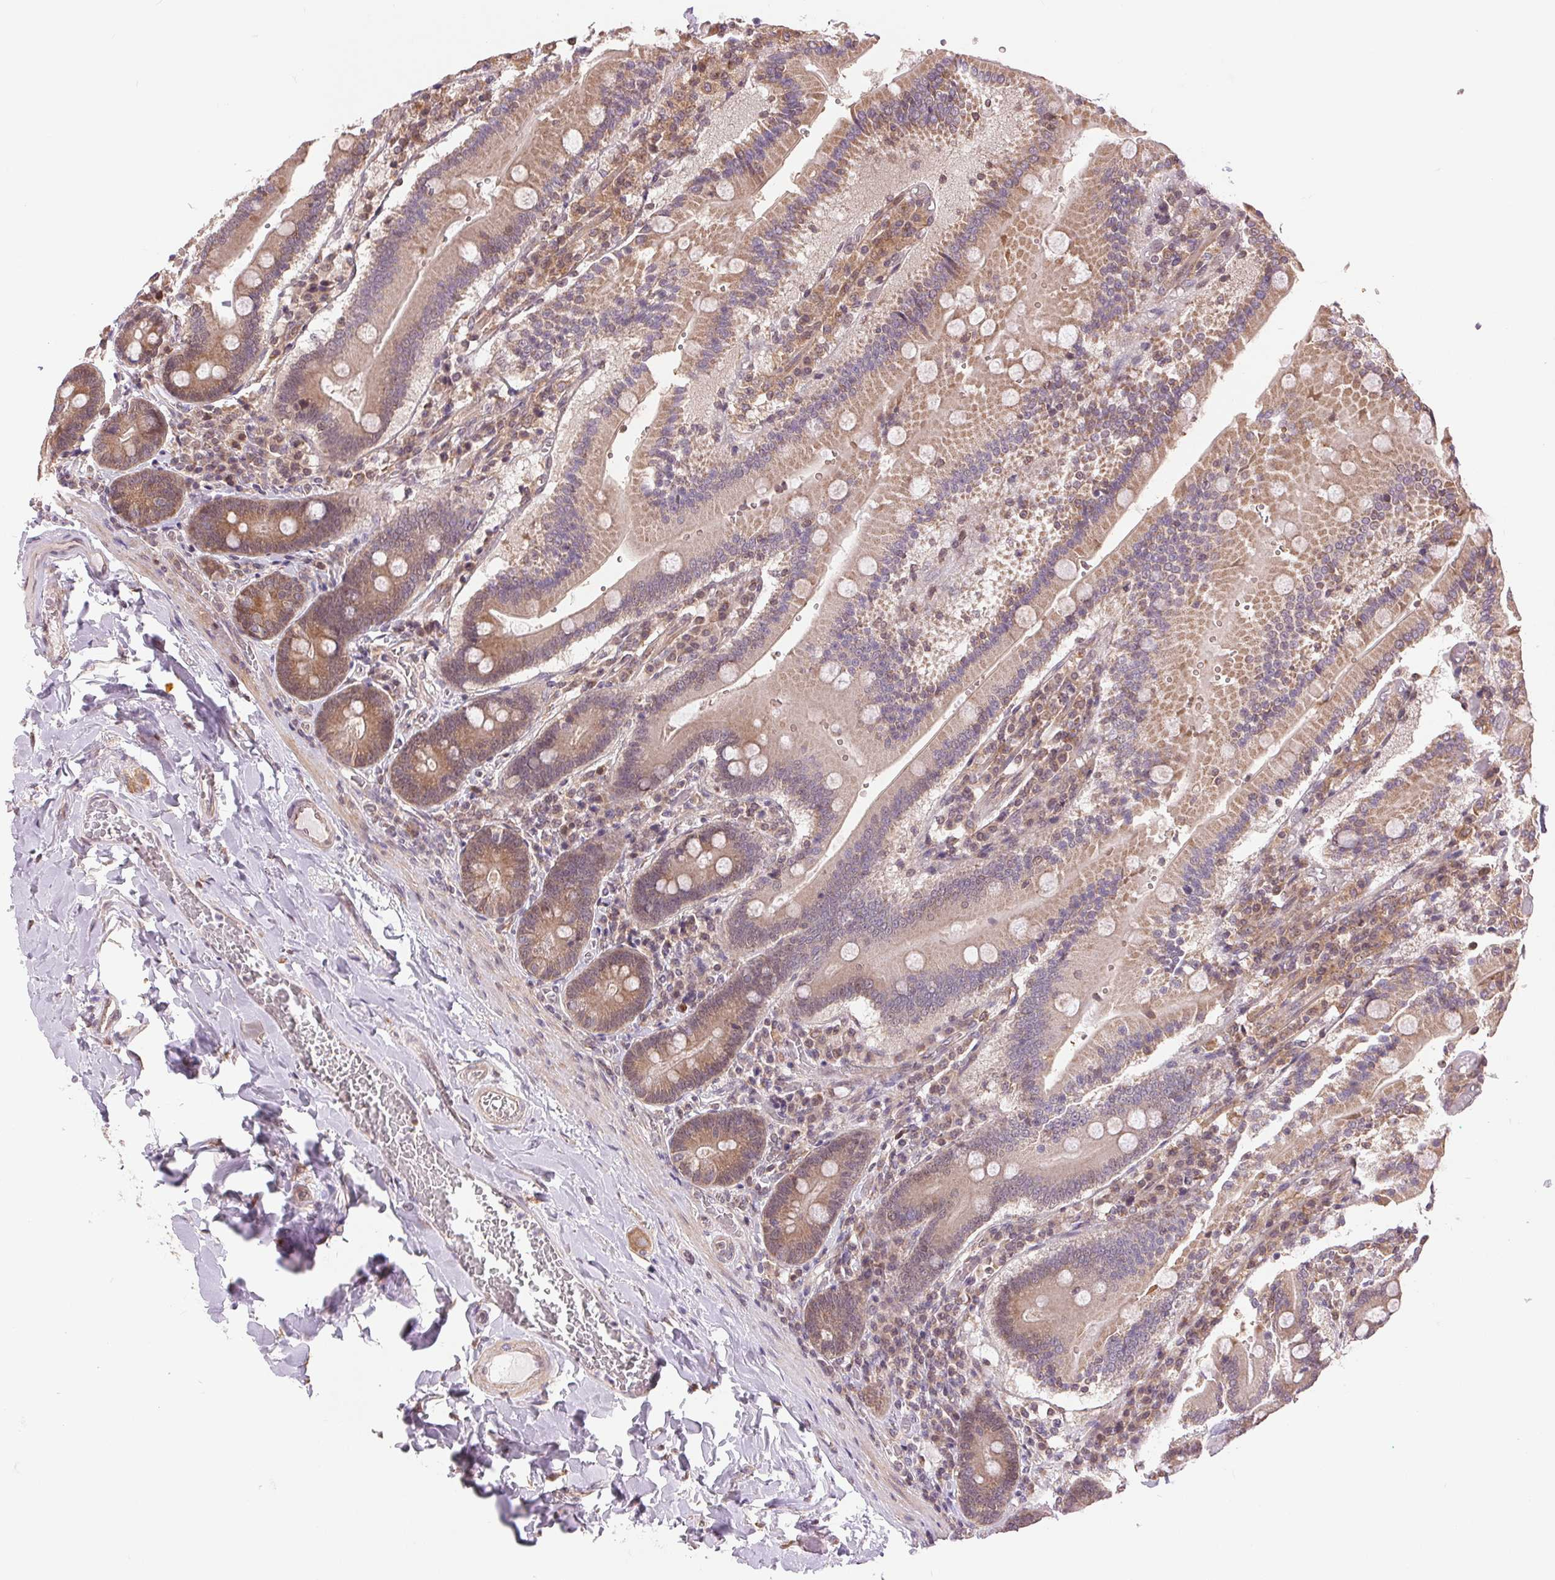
{"staining": {"intensity": "moderate", "quantity": ">75%", "location": "cytoplasmic/membranous,nuclear"}, "tissue": "duodenum", "cell_type": "Glandular cells", "image_type": "normal", "snomed": [{"axis": "morphology", "description": "Normal tissue, NOS"}, {"axis": "topography", "description": "Duodenum"}], "caption": "IHC staining of benign duodenum, which shows medium levels of moderate cytoplasmic/membranous,nuclear expression in about >75% of glandular cells indicating moderate cytoplasmic/membranous,nuclear protein positivity. The staining was performed using DAB (3,3'-diaminobenzidine) (brown) for protein detection and nuclei were counterstained in hematoxylin (blue).", "gene": "BTF3L4", "patient": {"sex": "female", "age": 62}}